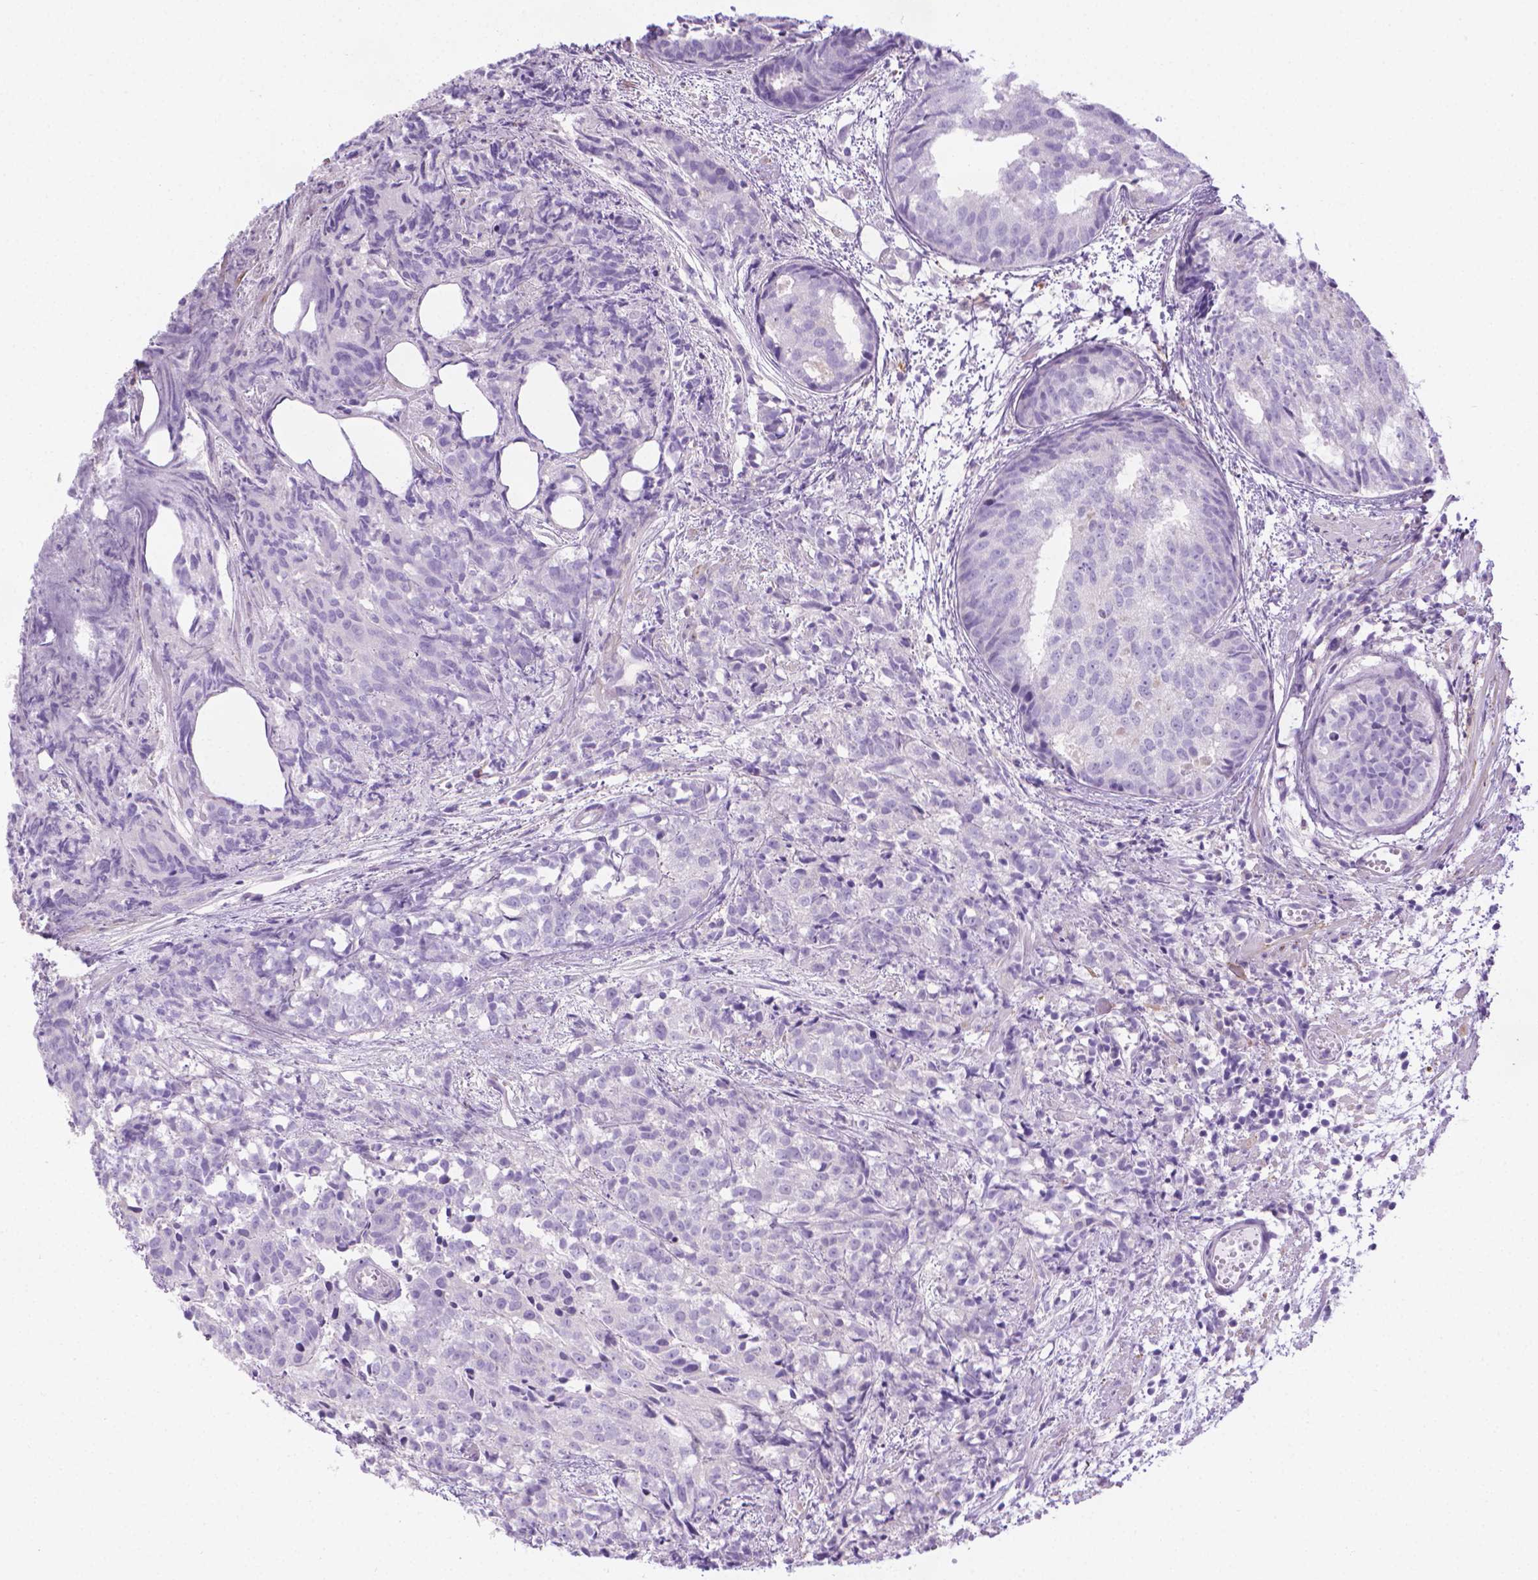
{"staining": {"intensity": "negative", "quantity": "none", "location": "none"}, "tissue": "prostate cancer", "cell_type": "Tumor cells", "image_type": "cancer", "snomed": [{"axis": "morphology", "description": "Adenocarcinoma, High grade"}, {"axis": "topography", "description": "Prostate"}], "caption": "This is a histopathology image of IHC staining of prostate cancer (high-grade adenocarcinoma), which shows no positivity in tumor cells. (DAB (3,3'-diaminobenzidine) immunohistochemistry with hematoxylin counter stain).", "gene": "SPAG6", "patient": {"sex": "male", "age": 58}}